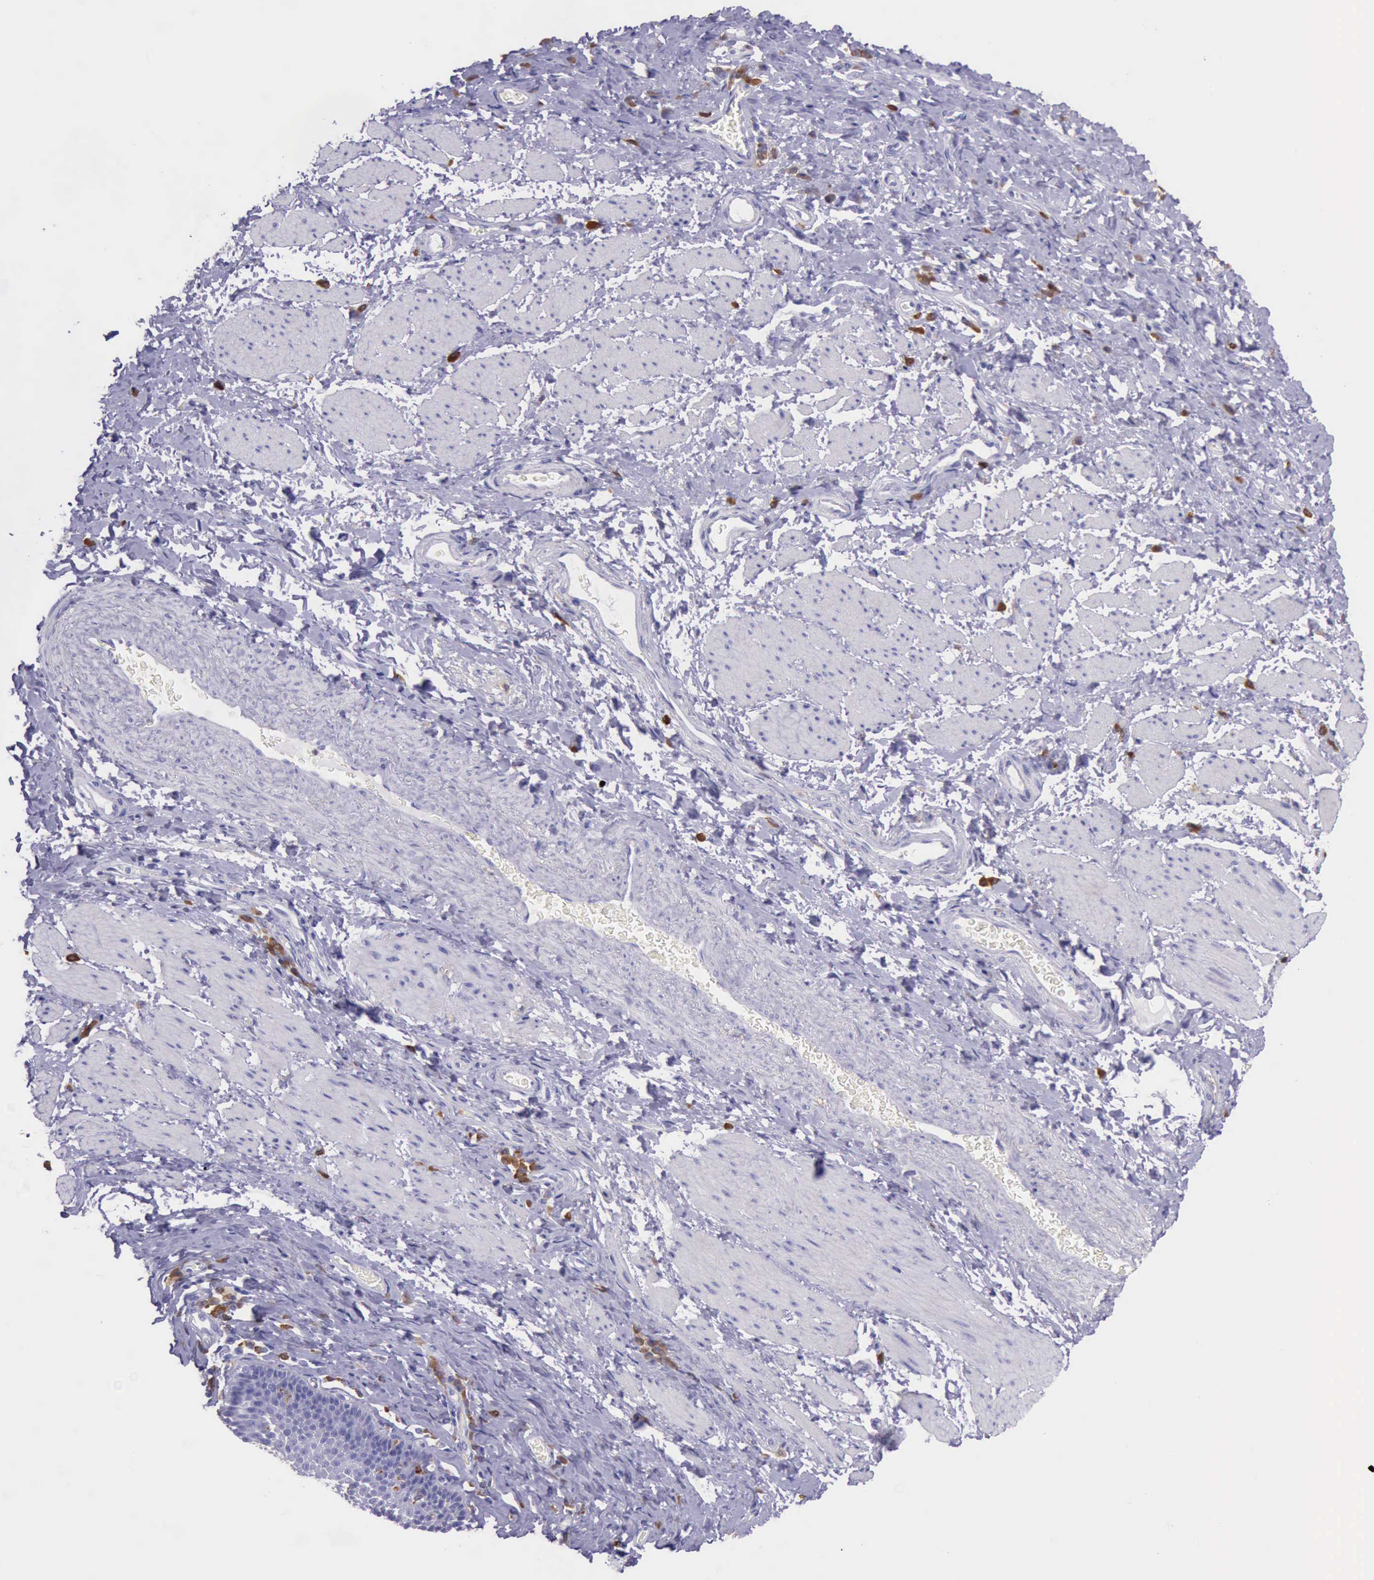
{"staining": {"intensity": "negative", "quantity": "none", "location": "none"}, "tissue": "esophagus", "cell_type": "Squamous epithelial cells", "image_type": "normal", "snomed": [{"axis": "morphology", "description": "Normal tissue, NOS"}, {"axis": "topography", "description": "Esophagus"}], "caption": "Image shows no protein positivity in squamous epithelial cells of benign esophagus. Brightfield microscopy of immunohistochemistry (IHC) stained with DAB (brown) and hematoxylin (blue), captured at high magnification.", "gene": "BTK", "patient": {"sex": "female", "age": 61}}